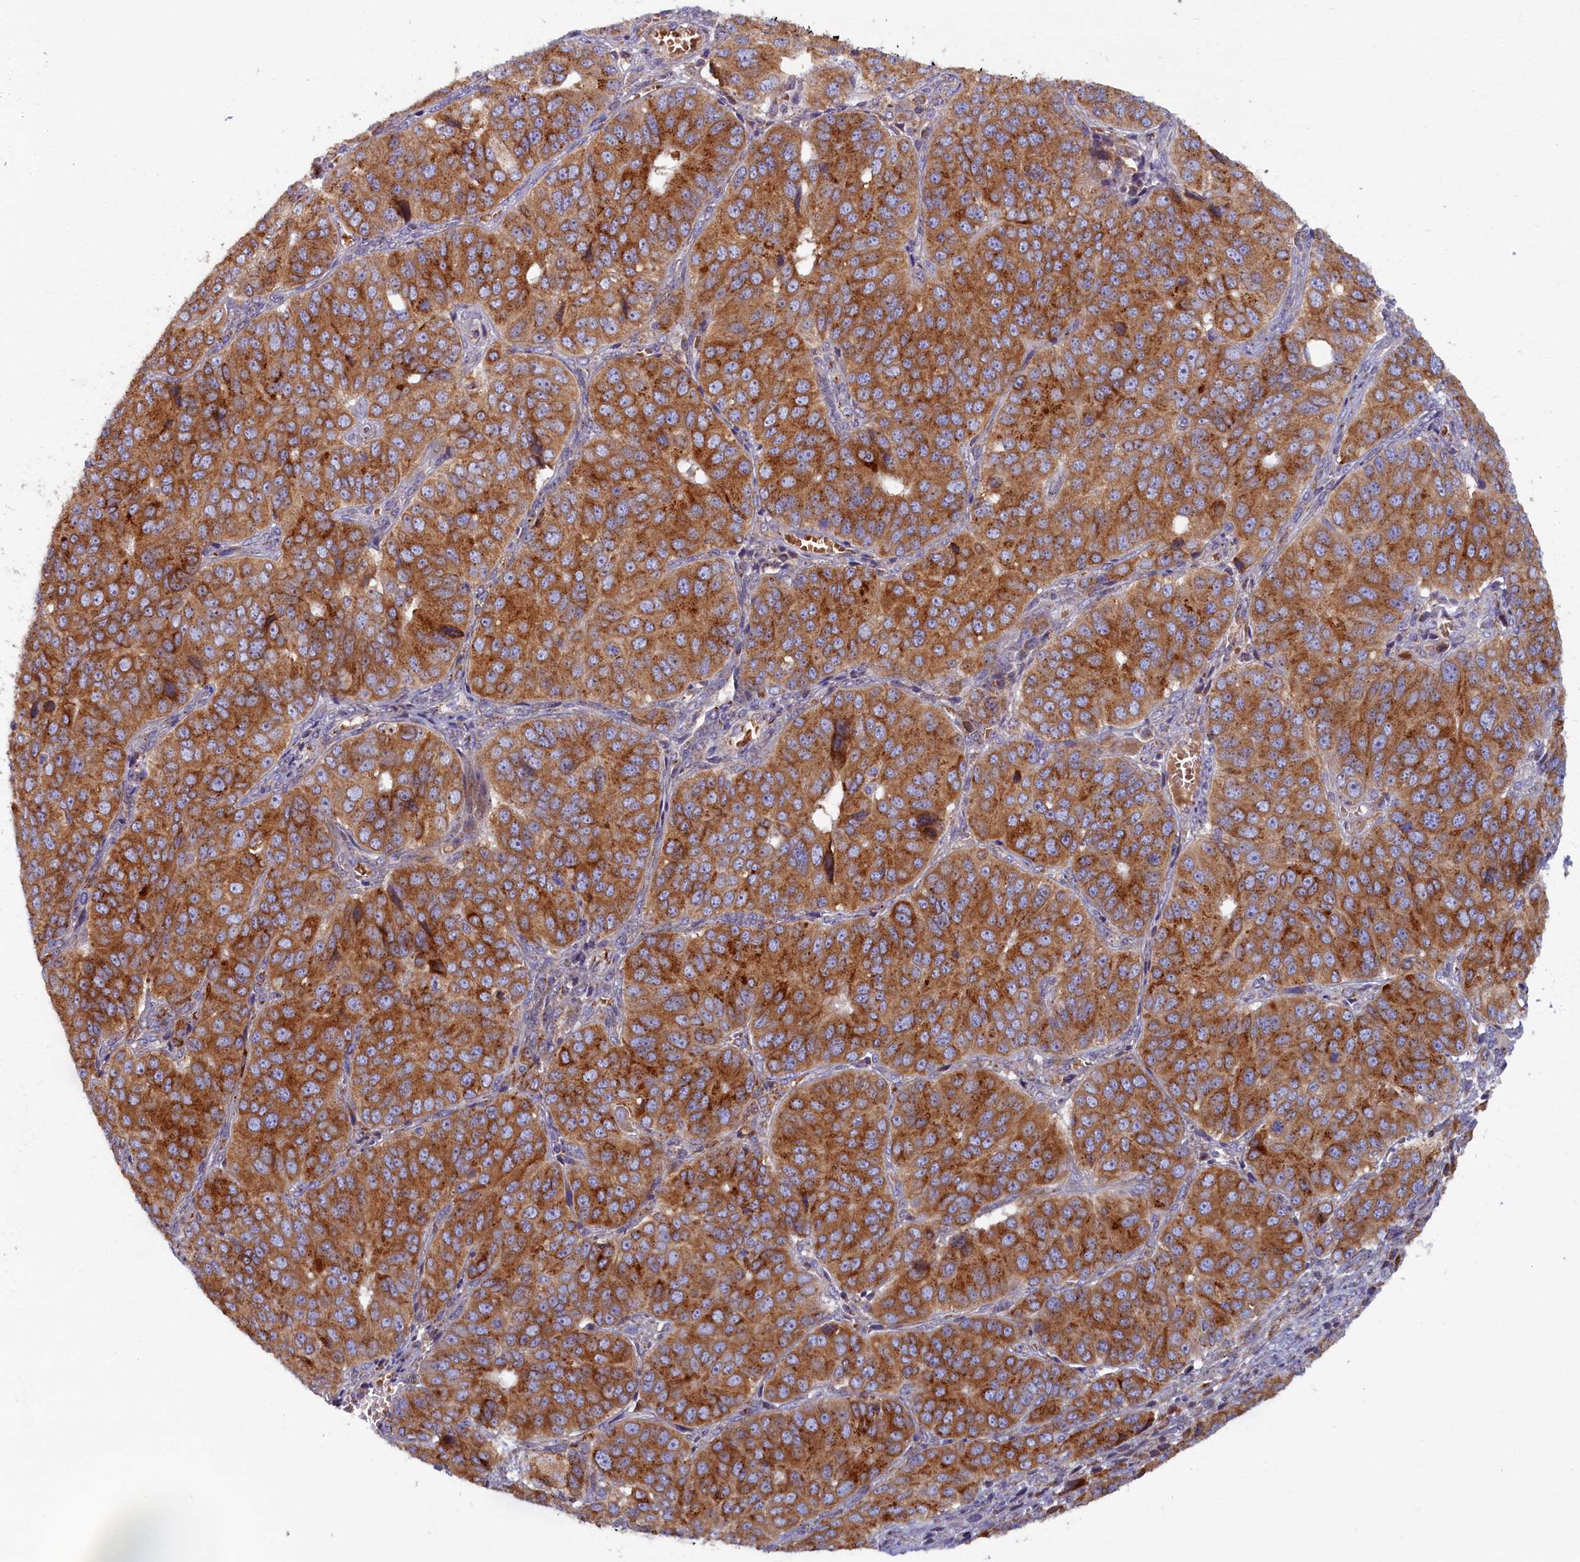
{"staining": {"intensity": "strong", "quantity": ">75%", "location": "cytoplasmic/membranous"}, "tissue": "ovarian cancer", "cell_type": "Tumor cells", "image_type": "cancer", "snomed": [{"axis": "morphology", "description": "Carcinoma, endometroid"}, {"axis": "topography", "description": "Ovary"}], "caption": "A high-resolution photomicrograph shows immunohistochemistry staining of endometroid carcinoma (ovarian), which exhibits strong cytoplasmic/membranous expression in approximately >75% of tumor cells. (IHC, brightfield microscopy, high magnification).", "gene": "BLVRB", "patient": {"sex": "female", "age": 51}}